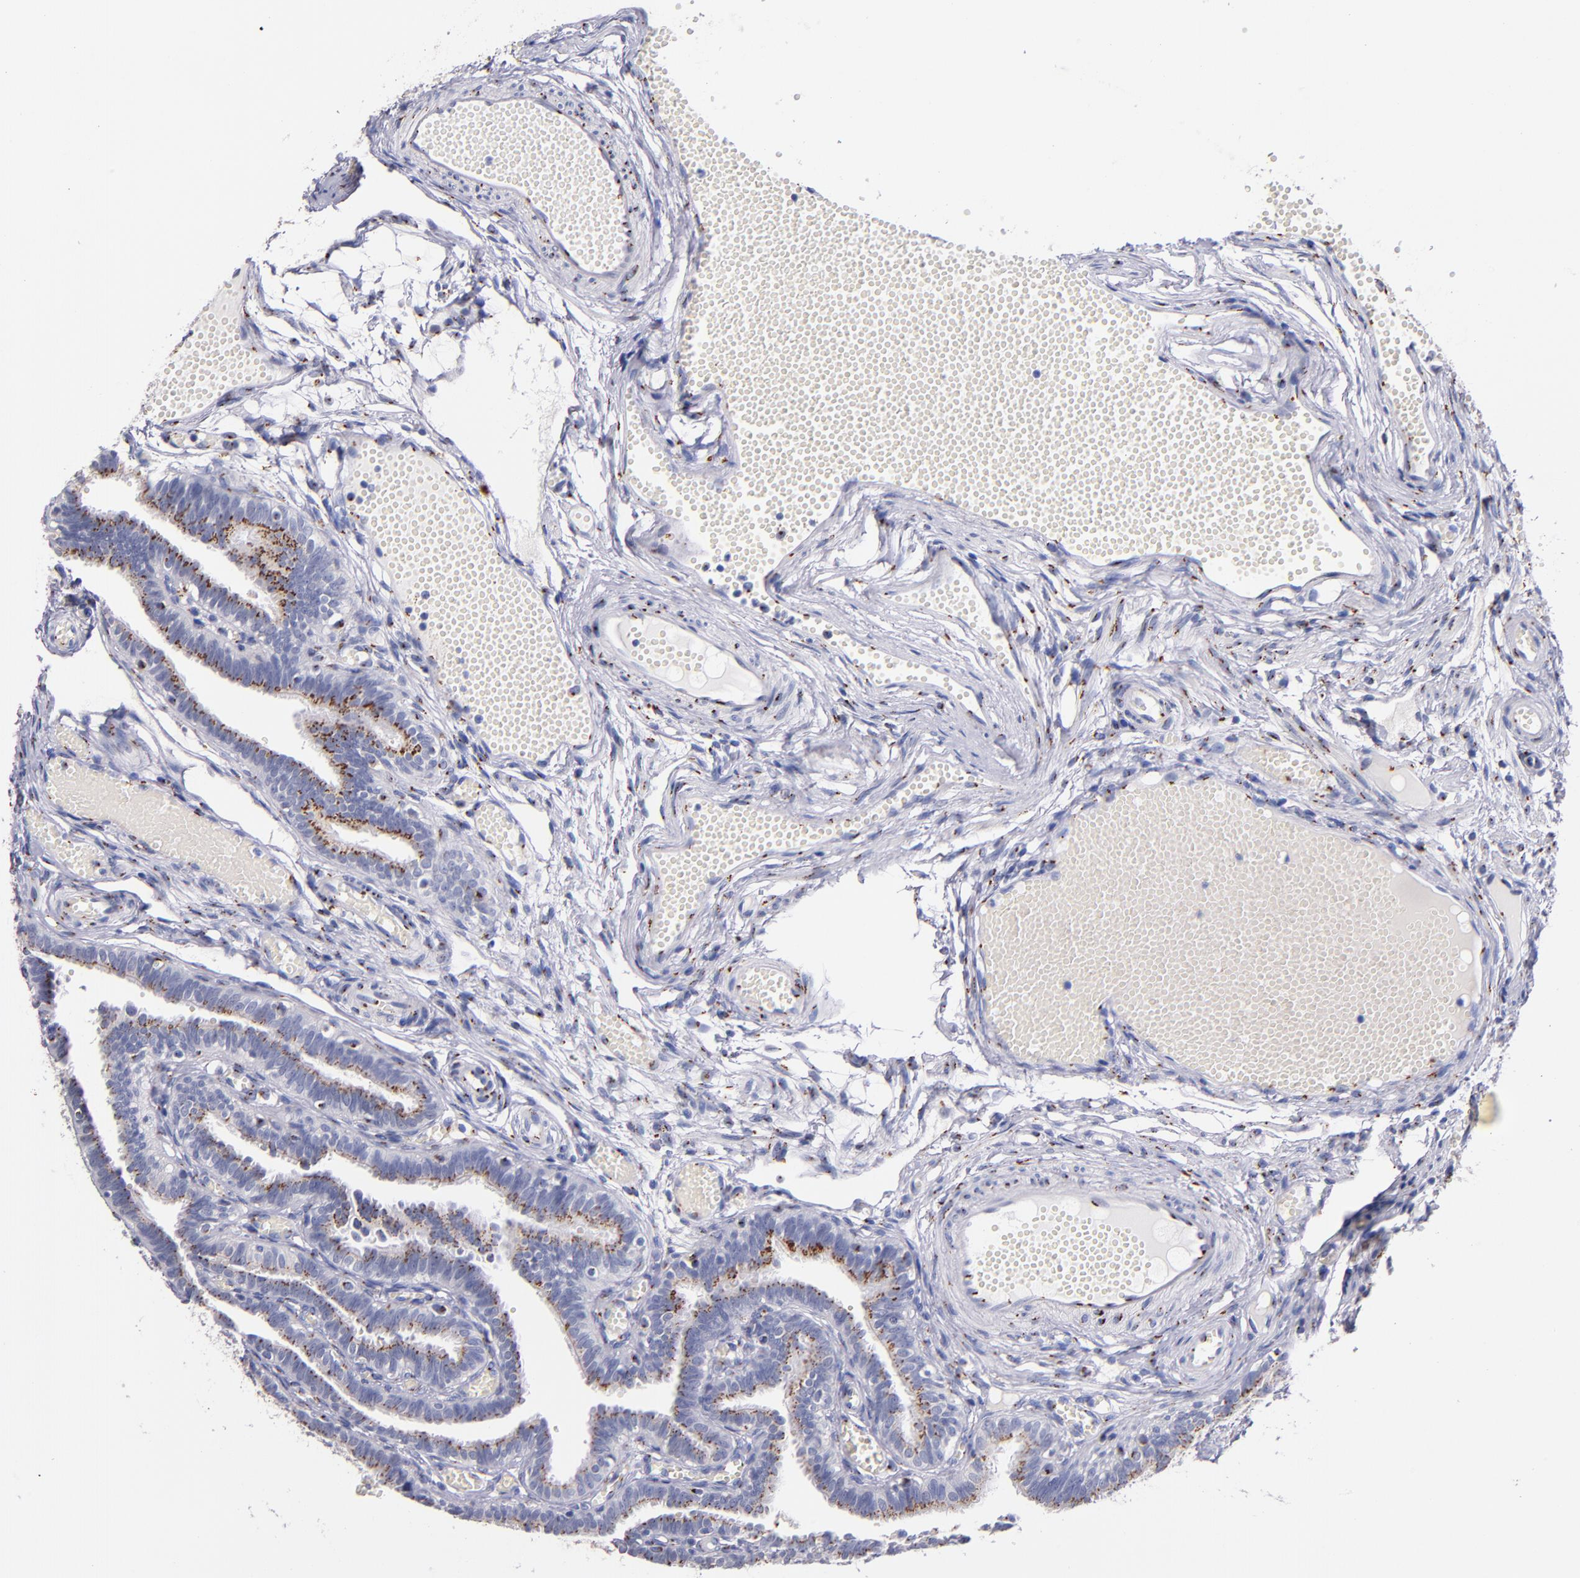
{"staining": {"intensity": "moderate", "quantity": ">75%", "location": "cytoplasmic/membranous"}, "tissue": "fallopian tube", "cell_type": "Glandular cells", "image_type": "normal", "snomed": [{"axis": "morphology", "description": "Normal tissue, NOS"}, {"axis": "topography", "description": "Fallopian tube"}], "caption": "The photomicrograph reveals a brown stain indicating the presence of a protein in the cytoplasmic/membranous of glandular cells in fallopian tube. Using DAB (3,3'-diaminobenzidine) (brown) and hematoxylin (blue) stains, captured at high magnification using brightfield microscopy.", "gene": "GOLIM4", "patient": {"sex": "female", "age": 29}}